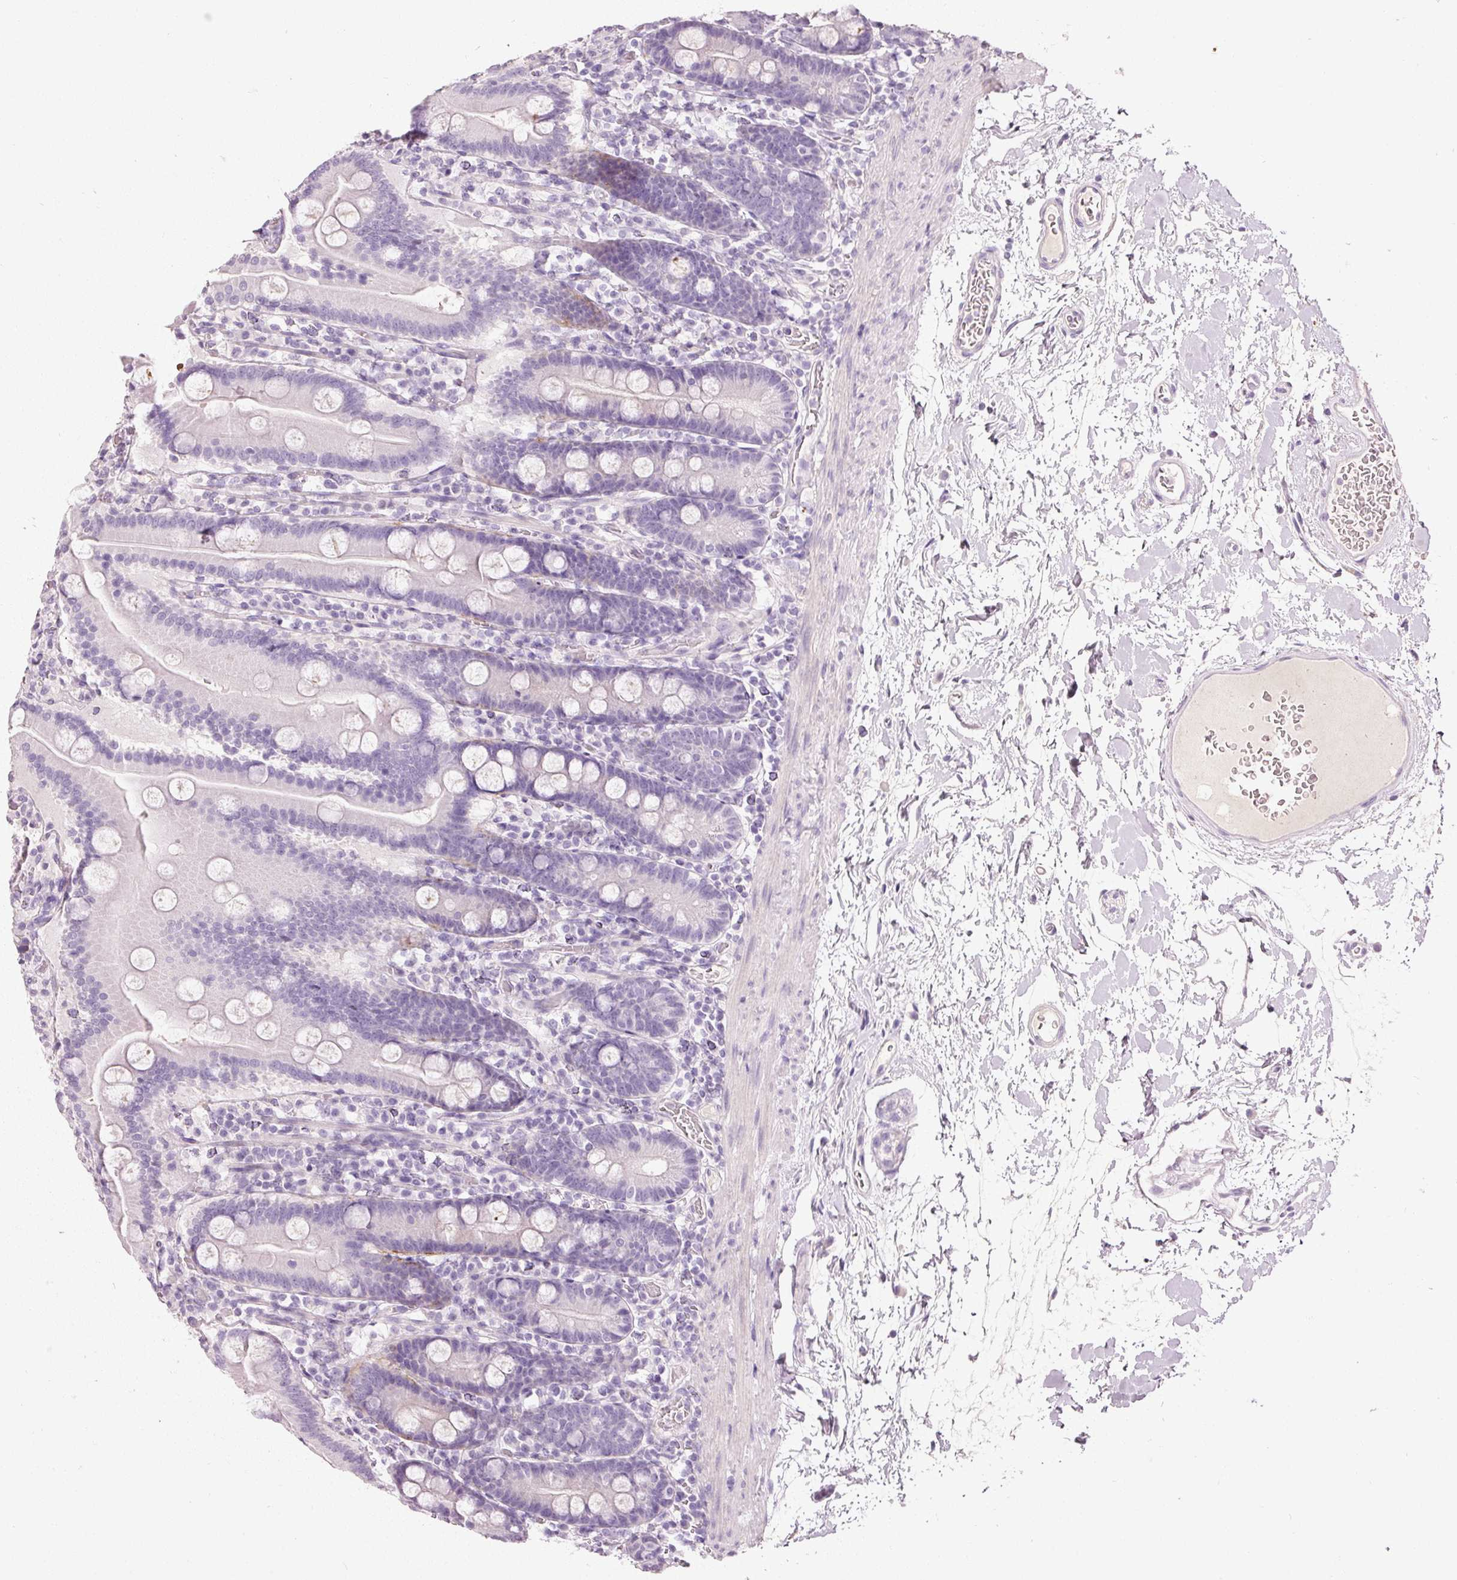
{"staining": {"intensity": "negative", "quantity": "none", "location": "none"}, "tissue": "duodenum", "cell_type": "Glandular cells", "image_type": "normal", "snomed": [{"axis": "morphology", "description": "Normal tissue, NOS"}, {"axis": "topography", "description": "Duodenum"}], "caption": "This is a histopathology image of IHC staining of normal duodenum, which shows no expression in glandular cells.", "gene": "MUC5AC", "patient": {"sex": "male", "age": 55}}